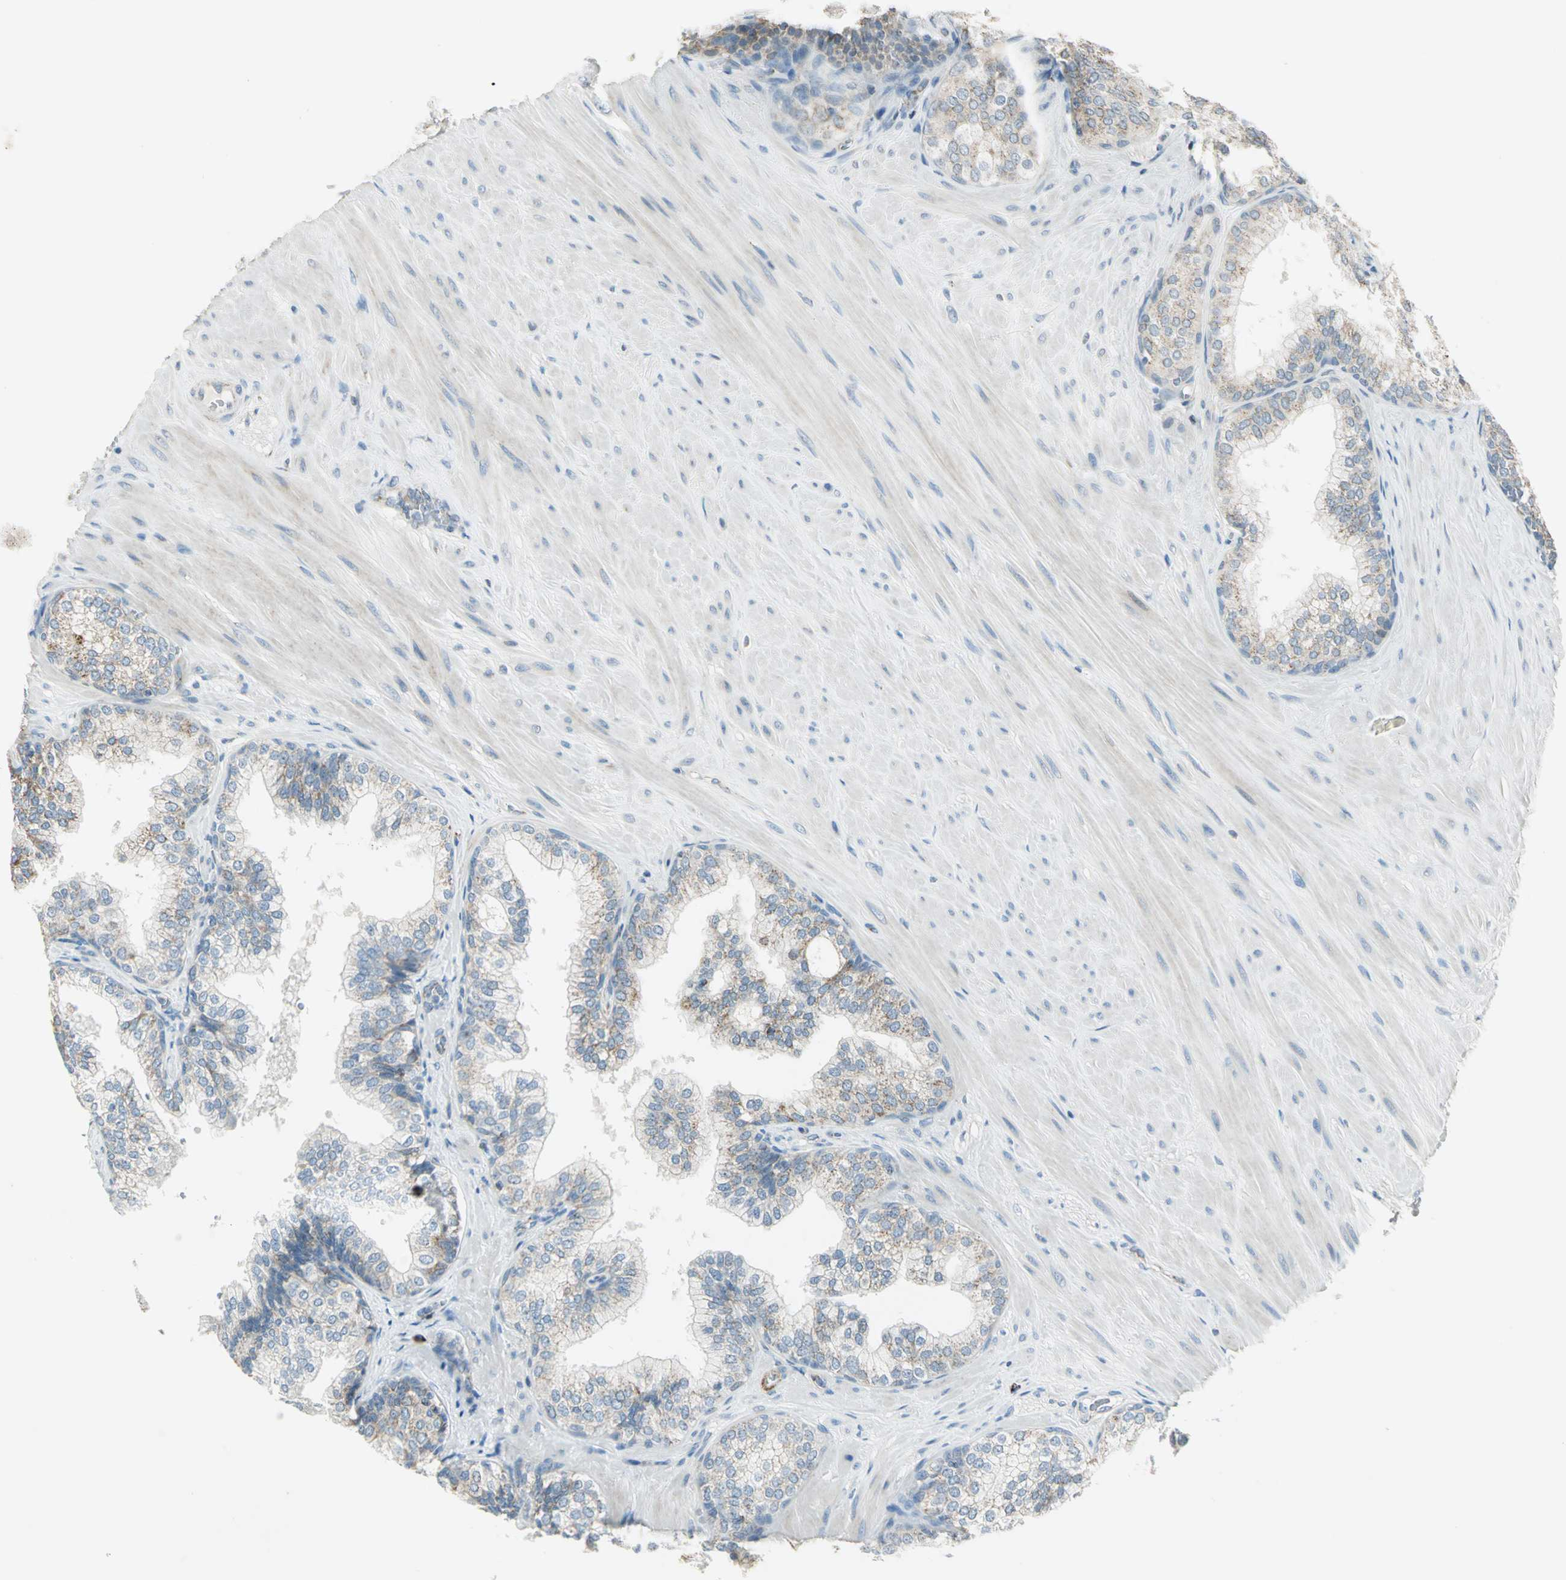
{"staining": {"intensity": "weak", "quantity": "25%-75%", "location": "cytoplasmic/membranous"}, "tissue": "prostate", "cell_type": "Glandular cells", "image_type": "normal", "snomed": [{"axis": "morphology", "description": "Normal tissue, NOS"}, {"axis": "topography", "description": "Prostate"}], "caption": "Glandular cells demonstrate weak cytoplasmic/membranous positivity in about 25%-75% of cells in benign prostate. Nuclei are stained in blue.", "gene": "ACADM", "patient": {"sex": "male", "age": 60}}